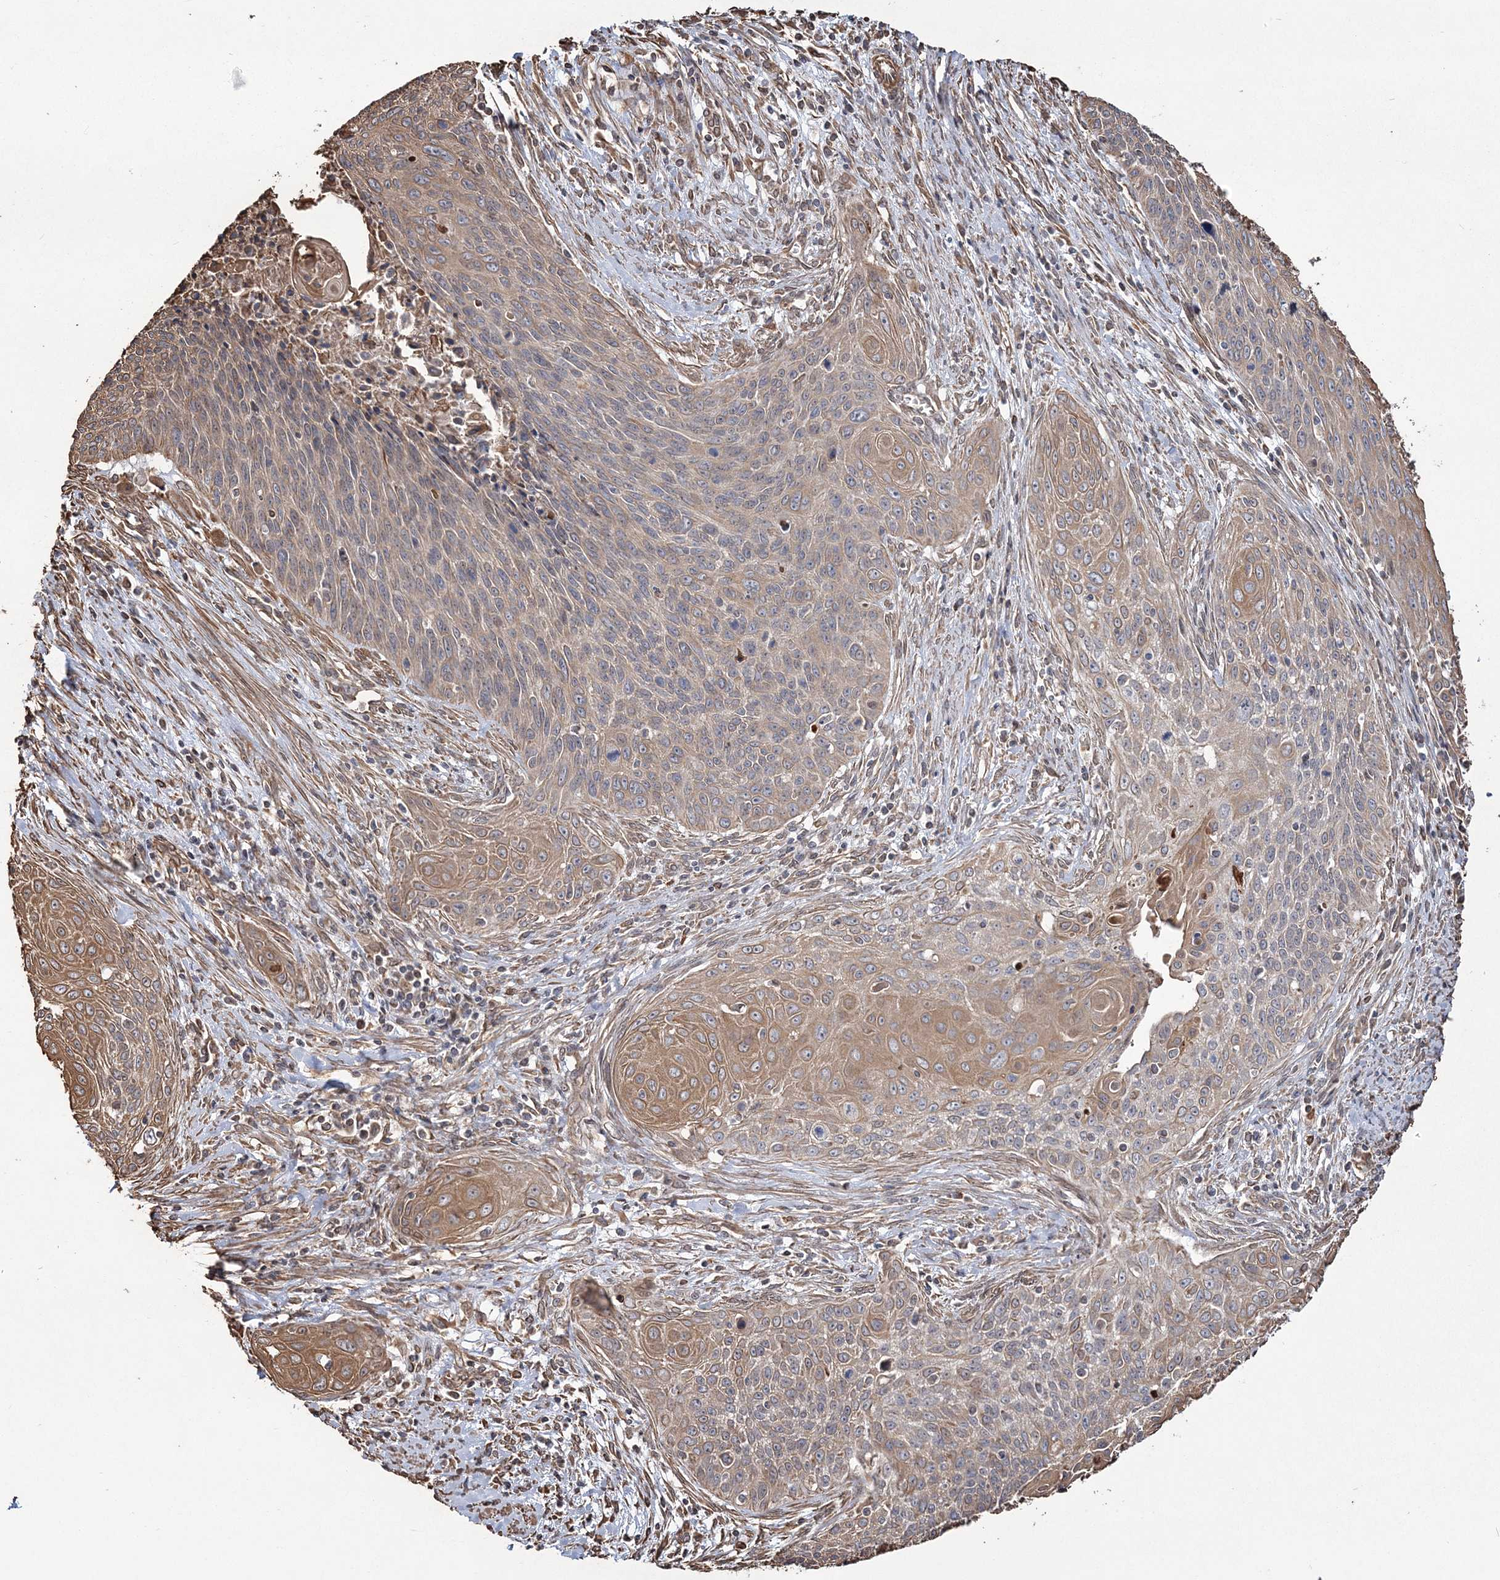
{"staining": {"intensity": "moderate", "quantity": "25%-75%", "location": "cytoplasmic/membranous"}, "tissue": "cervical cancer", "cell_type": "Tumor cells", "image_type": "cancer", "snomed": [{"axis": "morphology", "description": "Squamous cell carcinoma, NOS"}, {"axis": "topography", "description": "Cervix"}], "caption": "Cervical squamous cell carcinoma stained with DAB (3,3'-diaminobenzidine) IHC exhibits medium levels of moderate cytoplasmic/membranous positivity in approximately 25%-75% of tumor cells.", "gene": "ATP11B", "patient": {"sex": "female", "age": 55}}